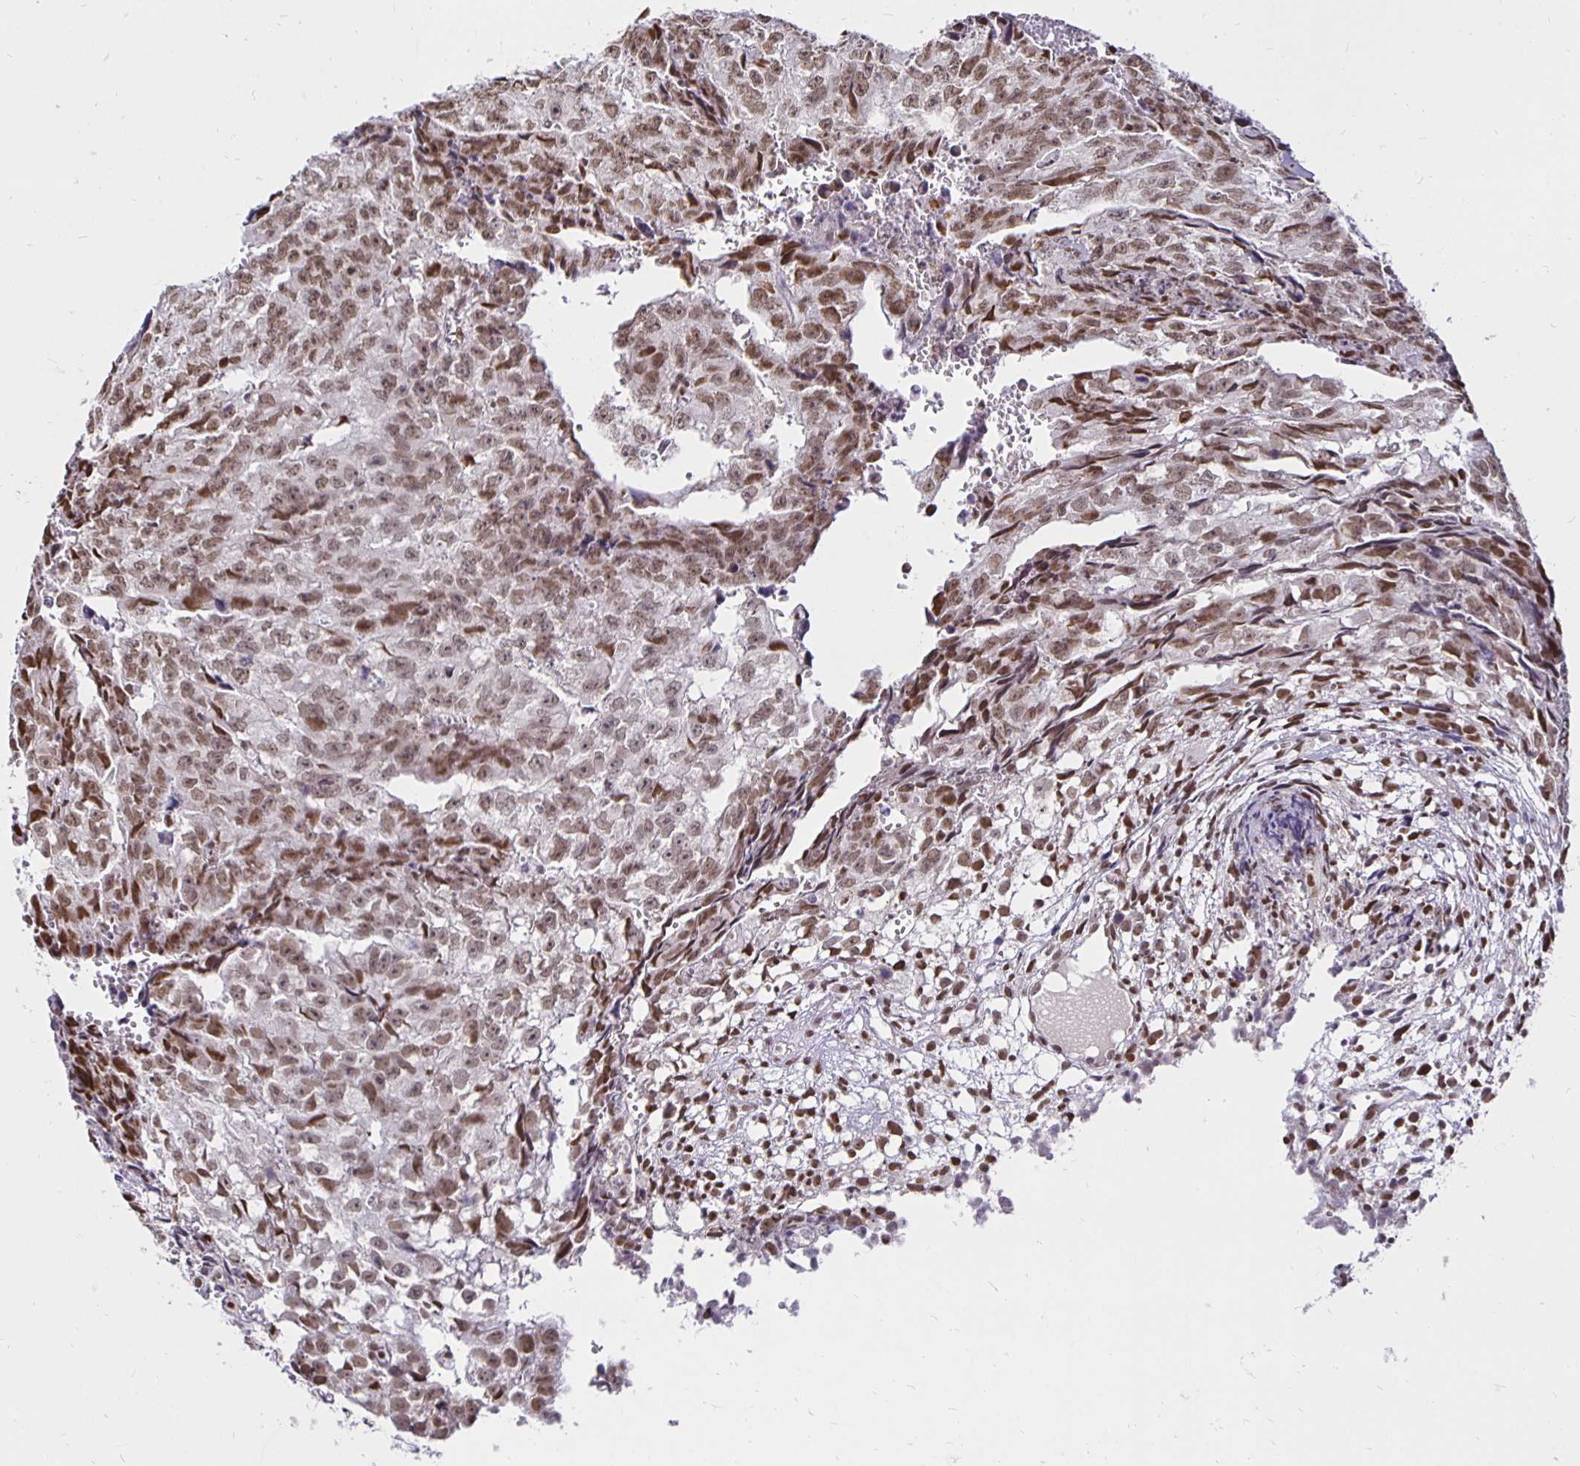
{"staining": {"intensity": "moderate", "quantity": ">75%", "location": "nuclear"}, "tissue": "testis cancer", "cell_type": "Tumor cells", "image_type": "cancer", "snomed": [{"axis": "morphology", "description": "Carcinoma, Embryonal, NOS"}, {"axis": "morphology", "description": "Teratoma, malignant, NOS"}, {"axis": "topography", "description": "Testis"}], "caption": "Testis cancer (teratoma (malignant)) tissue shows moderate nuclear positivity in about >75% of tumor cells, visualized by immunohistochemistry.", "gene": "ZNF579", "patient": {"sex": "male", "age": 24}}